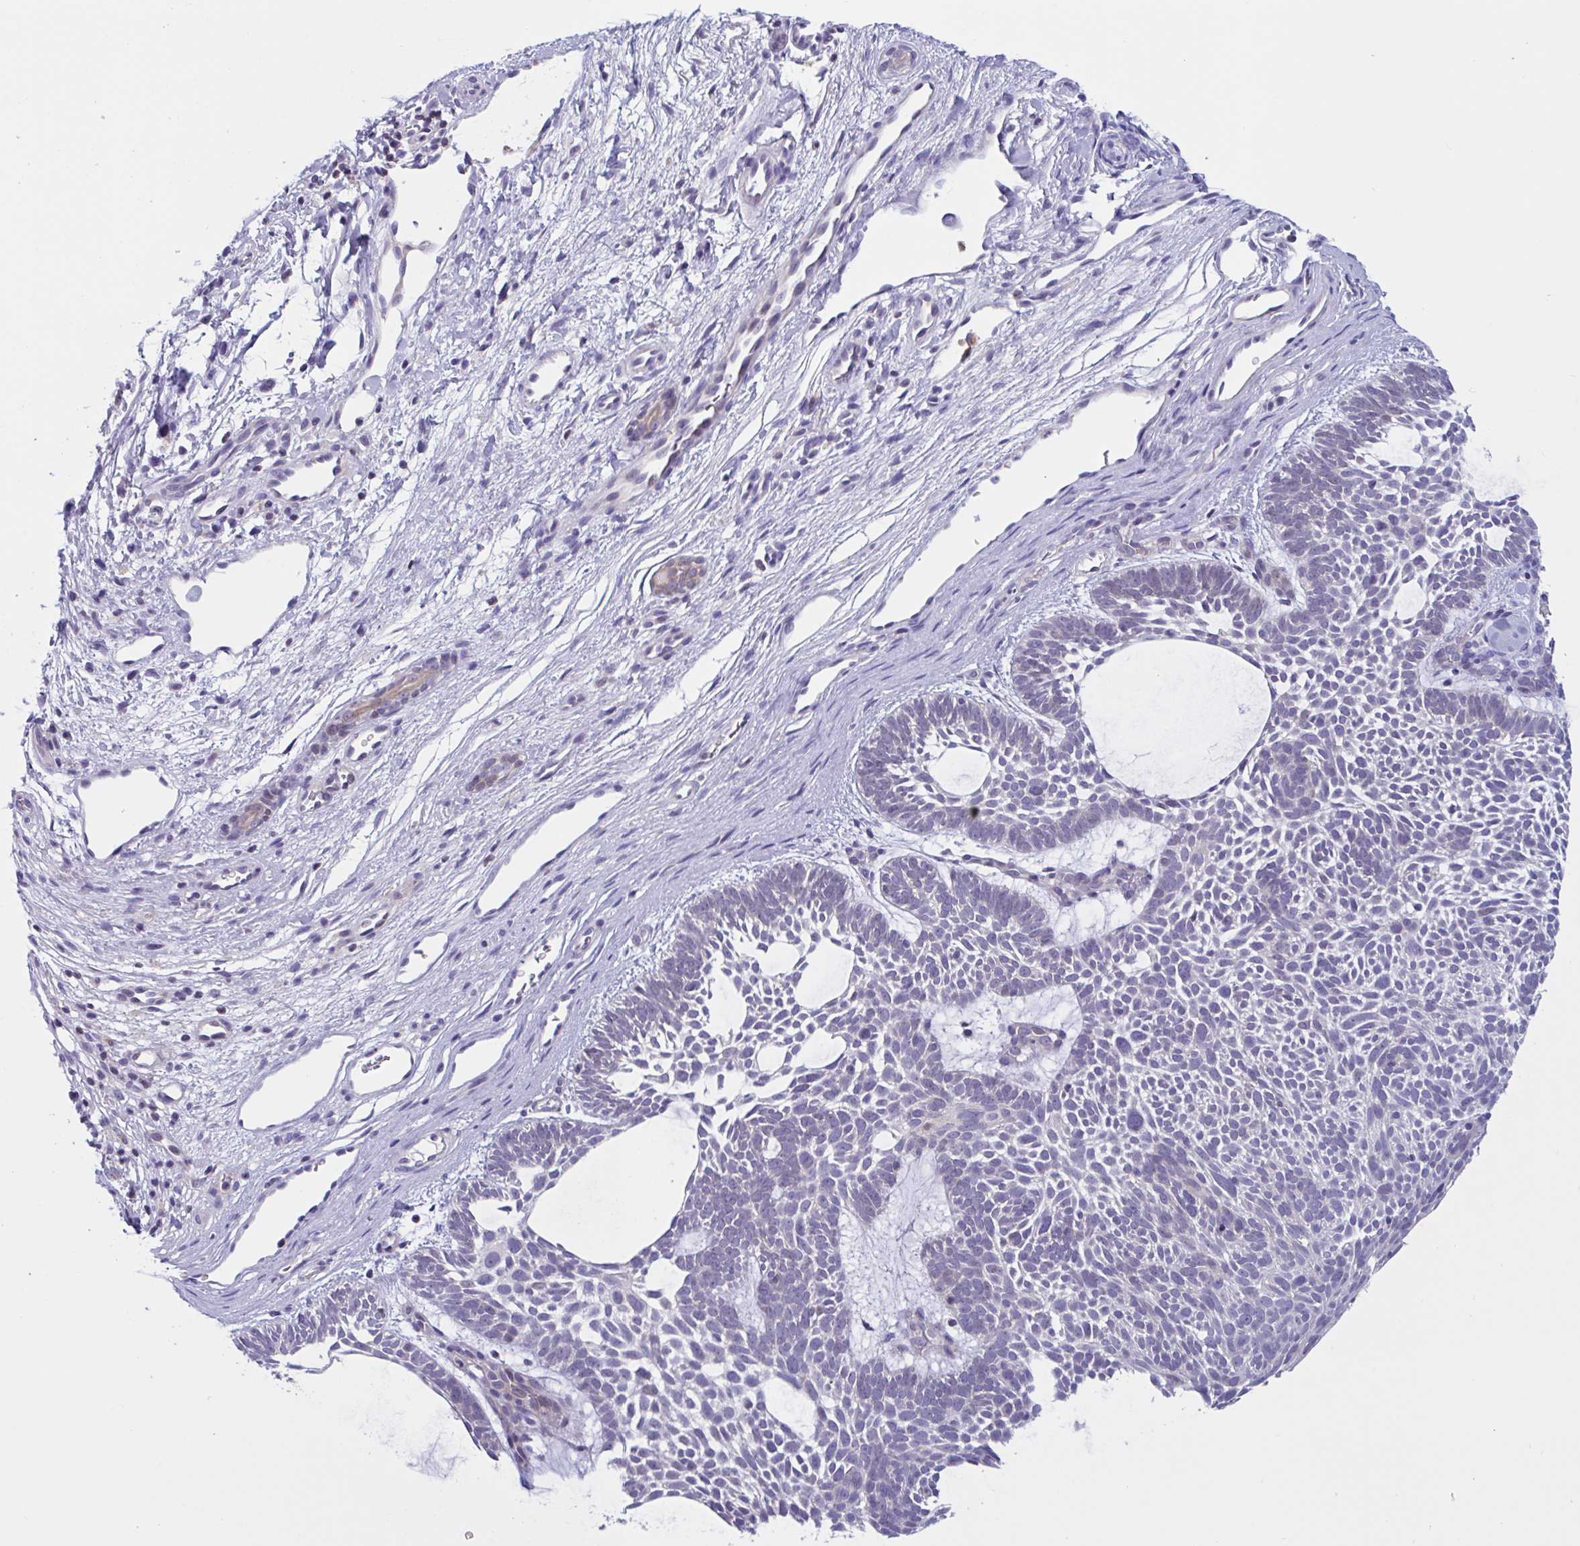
{"staining": {"intensity": "negative", "quantity": "none", "location": "none"}, "tissue": "skin cancer", "cell_type": "Tumor cells", "image_type": "cancer", "snomed": [{"axis": "morphology", "description": "Basal cell carcinoma"}, {"axis": "topography", "description": "Skin"}, {"axis": "topography", "description": "Skin of face"}], "caption": "Human skin basal cell carcinoma stained for a protein using immunohistochemistry displays no expression in tumor cells.", "gene": "SNX11", "patient": {"sex": "male", "age": 83}}